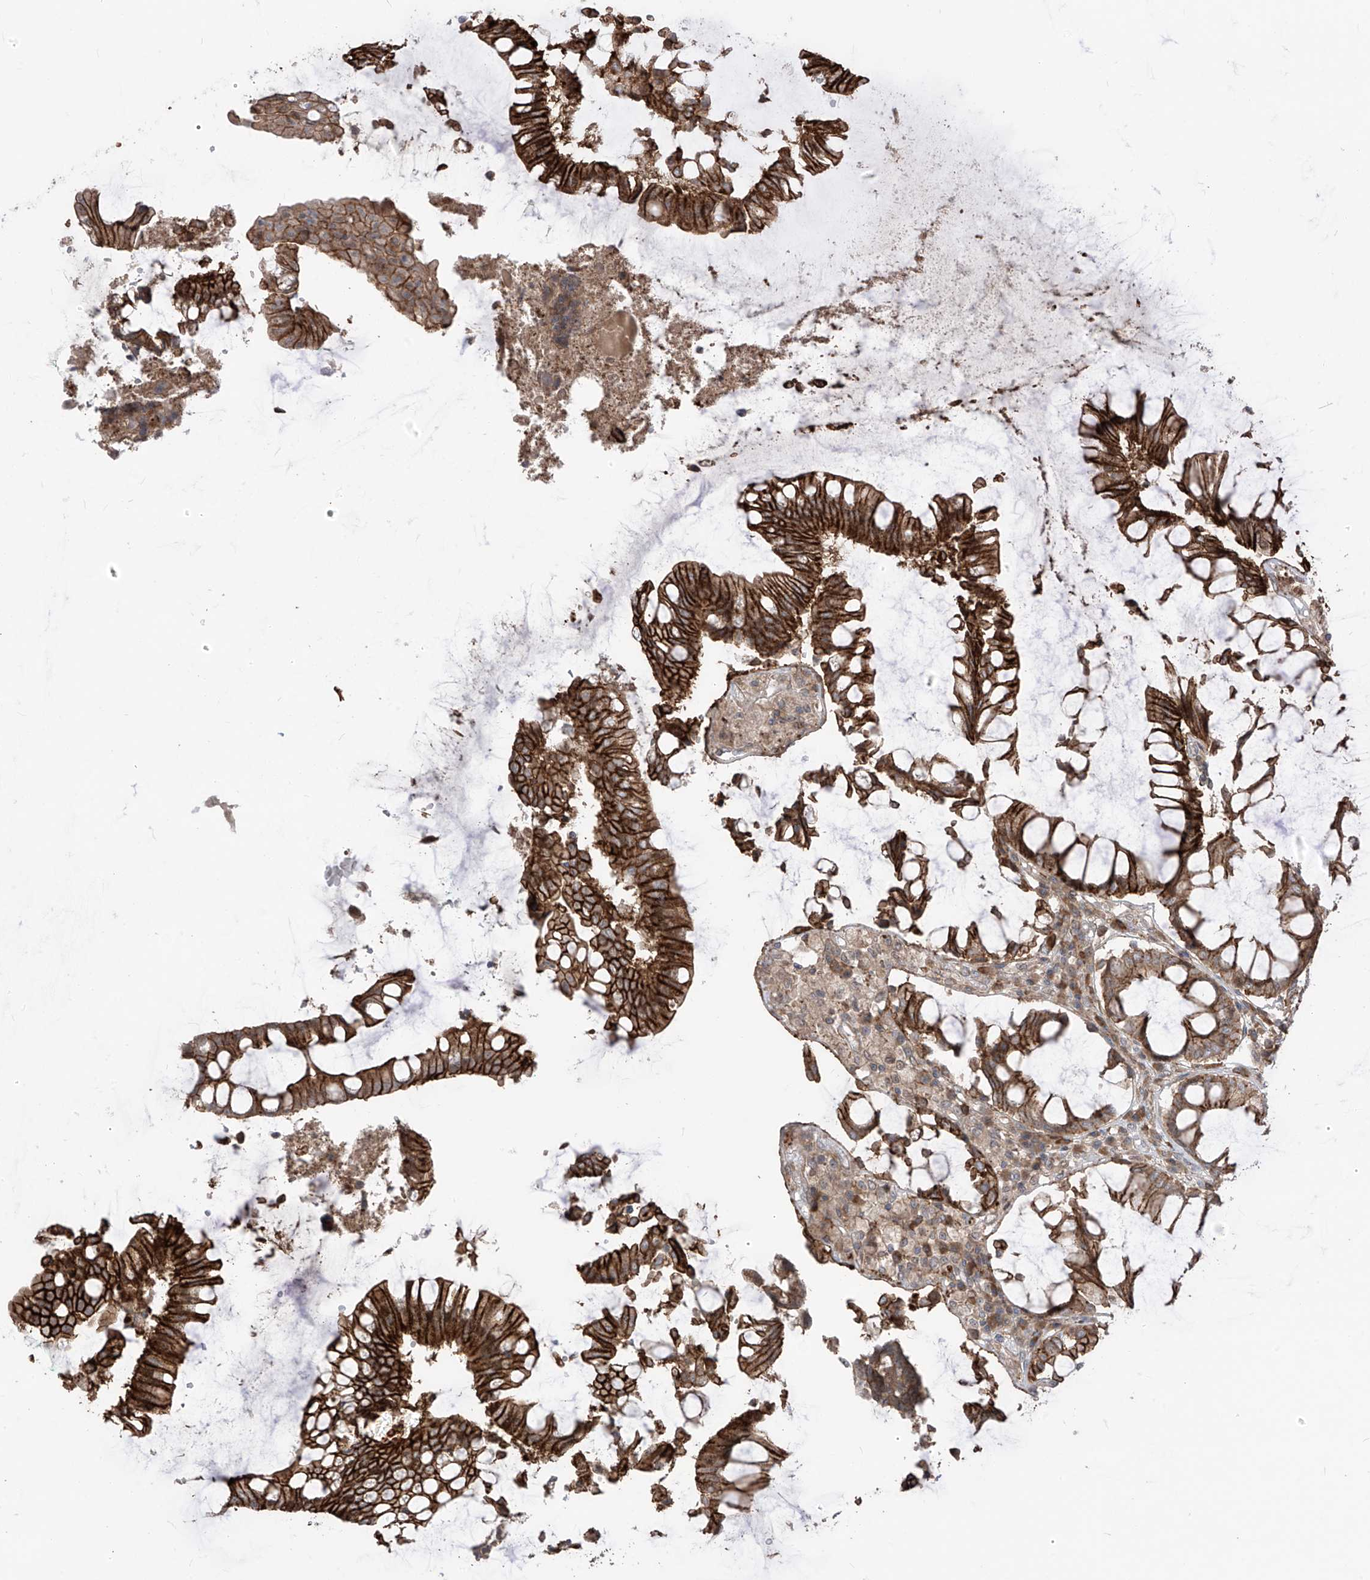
{"staining": {"intensity": "strong", "quantity": ">75%", "location": "cytoplasmic/membranous"}, "tissue": "colorectal cancer", "cell_type": "Tumor cells", "image_type": "cancer", "snomed": [{"axis": "morphology", "description": "Adenocarcinoma, NOS"}, {"axis": "topography", "description": "Rectum"}], "caption": "Colorectal cancer (adenocarcinoma) stained with a protein marker reveals strong staining in tumor cells.", "gene": "LRRC74A", "patient": {"sex": "male", "age": 84}}